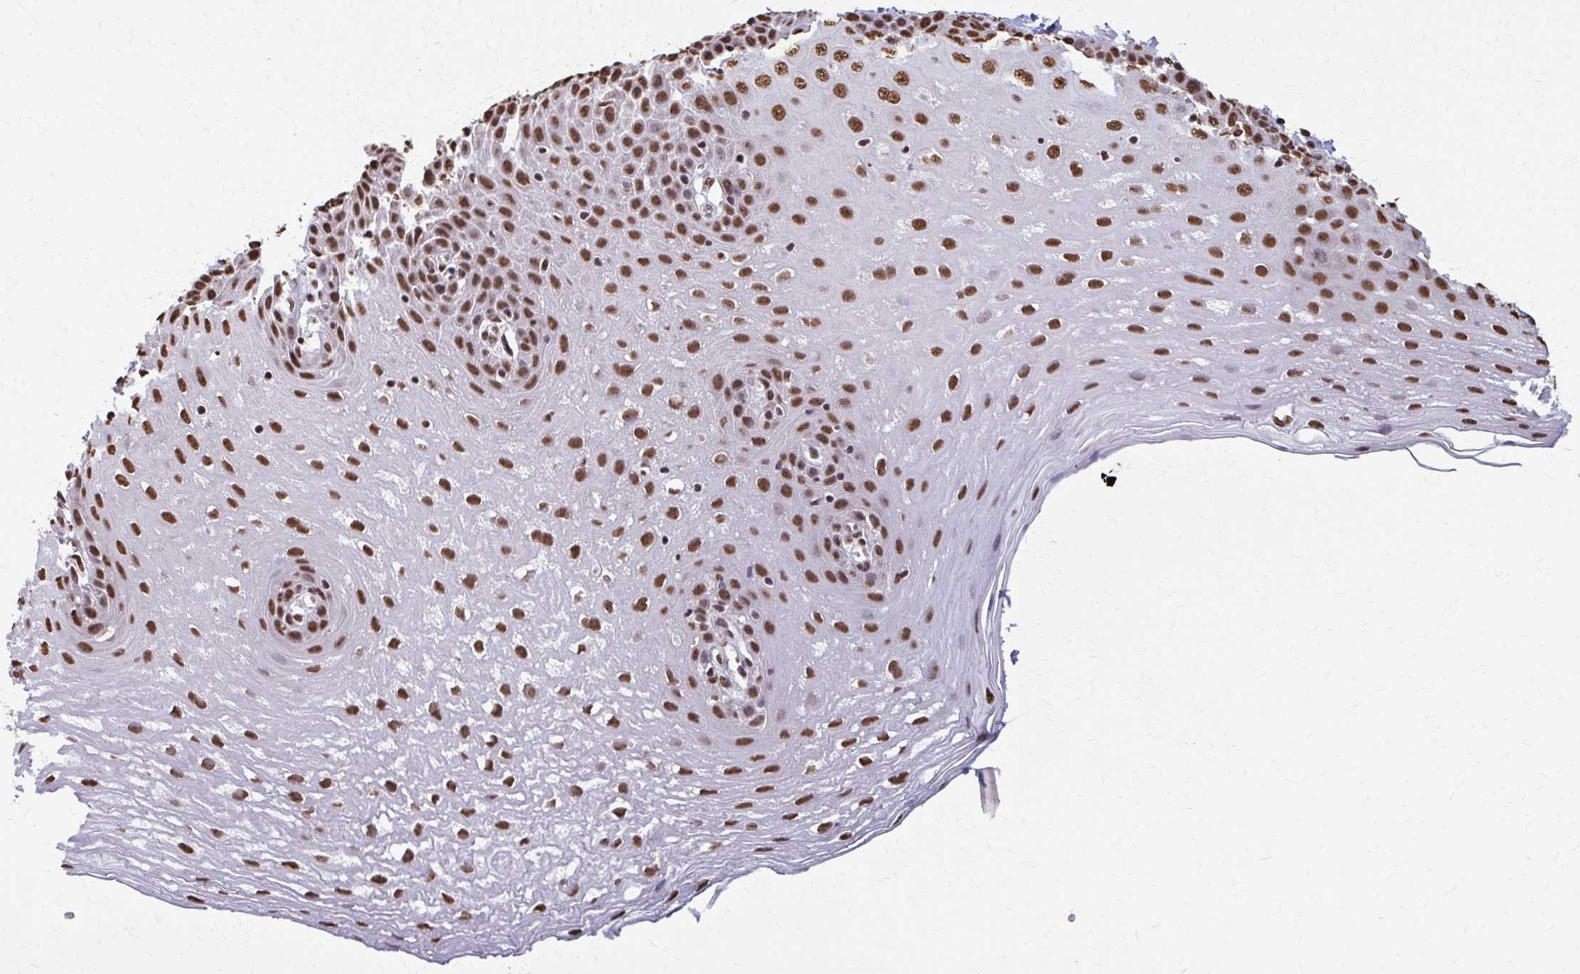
{"staining": {"intensity": "moderate", "quantity": ">75%", "location": "nuclear"}, "tissue": "esophagus", "cell_type": "Squamous epithelial cells", "image_type": "normal", "snomed": [{"axis": "morphology", "description": "Normal tissue, NOS"}, {"axis": "topography", "description": "Esophagus"}], "caption": "This image displays immunohistochemistry (IHC) staining of benign human esophagus, with medium moderate nuclear expression in approximately >75% of squamous epithelial cells.", "gene": "SNRPA", "patient": {"sex": "female", "age": 81}}